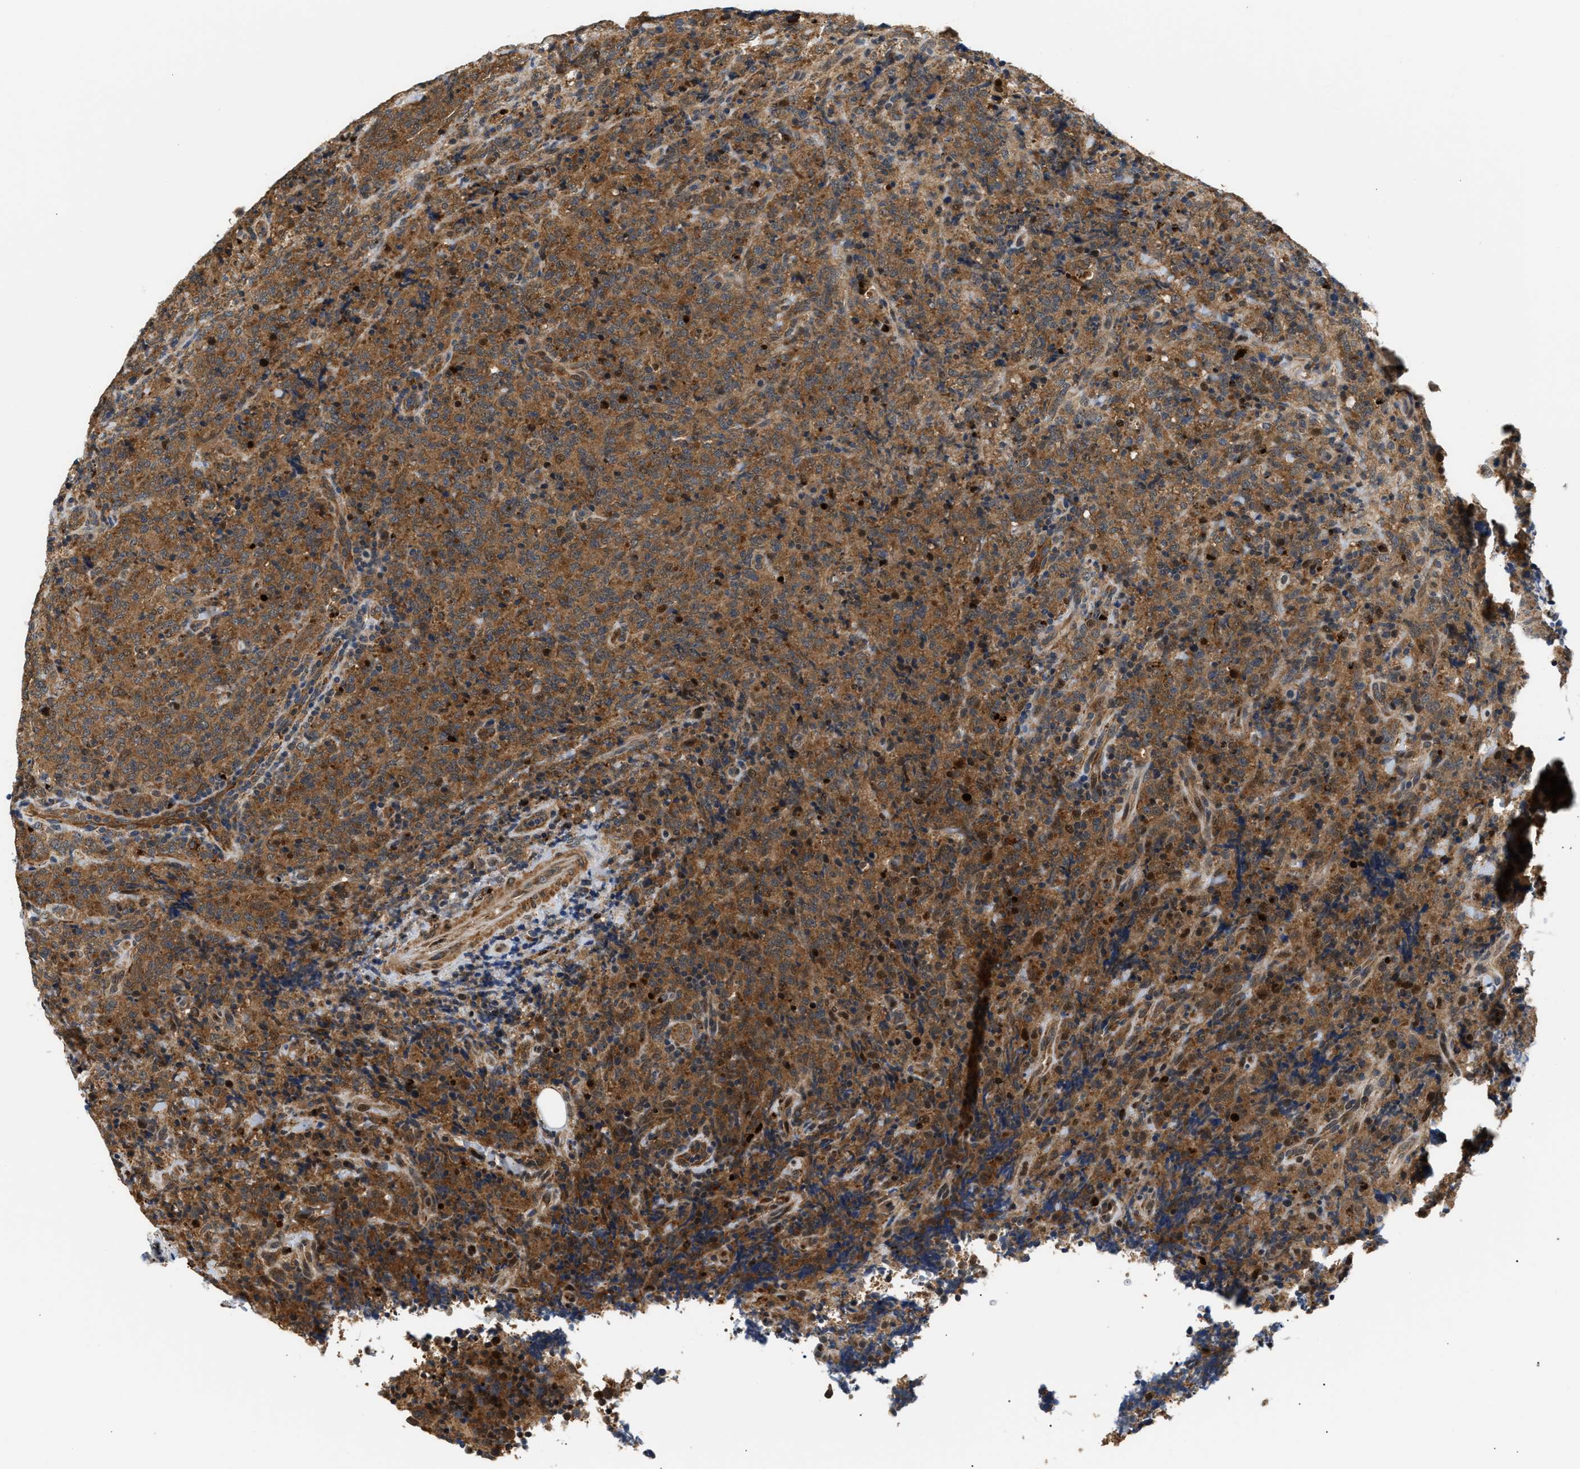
{"staining": {"intensity": "moderate", "quantity": ">75%", "location": "cytoplasmic/membranous"}, "tissue": "lymphoma", "cell_type": "Tumor cells", "image_type": "cancer", "snomed": [{"axis": "morphology", "description": "Malignant lymphoma, non-Hodgkin's type, High grade"}, {"axis": "topography", "description": "Tonsil"}], "caption": "Immunohistochemical staining of lymphoma exhibits medium levels of moderate cytoplasmic/membranous protein staining in about >75% of tumor cells. Nuclei are stained in blue.", "gene": "LARP6", "patient": {"sex": "female", "age": 36}}